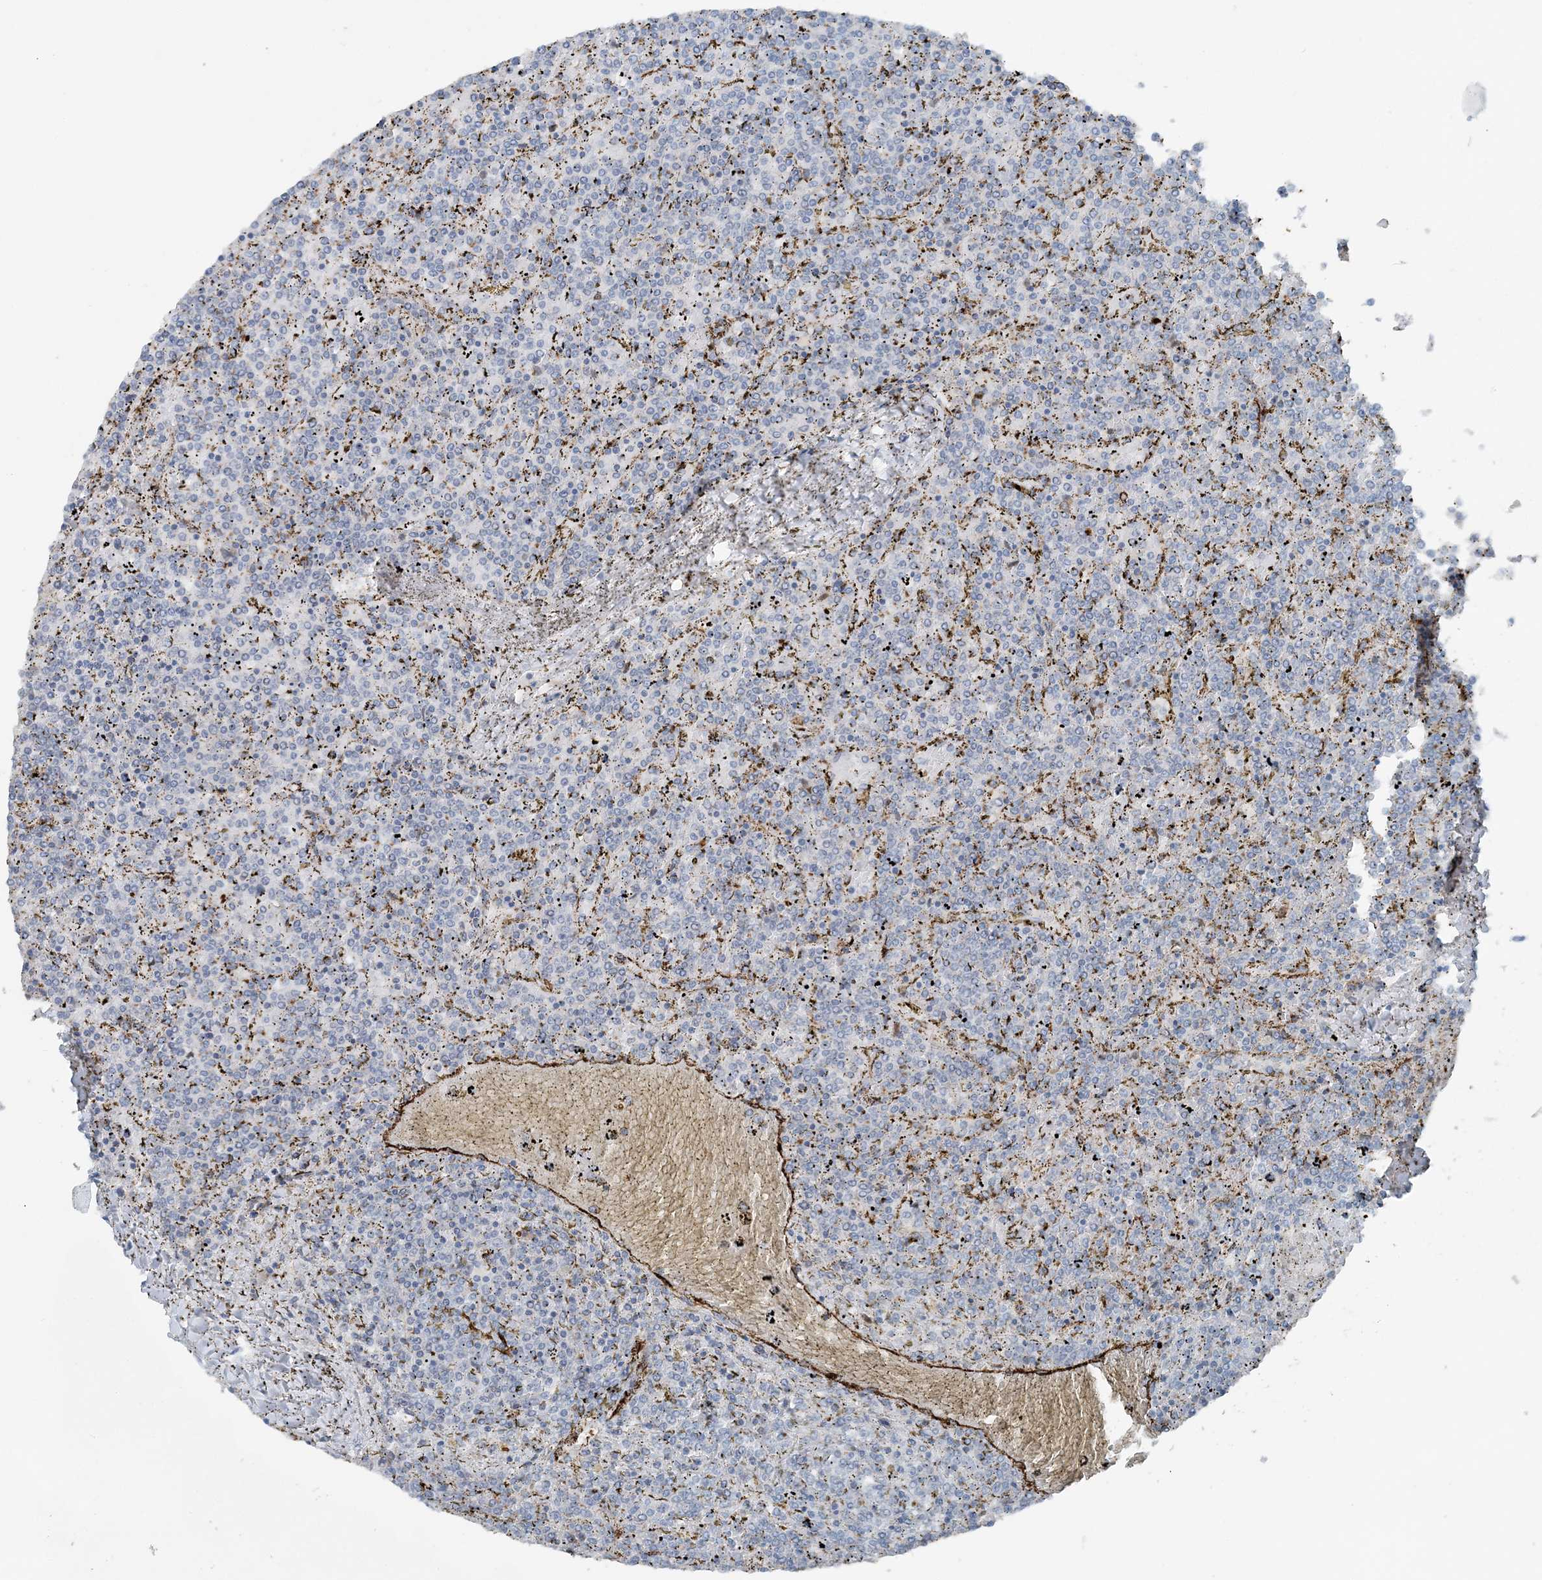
{"staining": {"intensity": "negative", "quantity": "none", "location": "none"}, "tissue": "lymphoma", "cell_type": "Tumor cells", "image_type": "cancer", "snomed": [{"axis": "morphology", "description": "Malignant lymphoma, non-Hodgkin's type, Low grade"}, {"axis": "topography", "description": "Spleen"}], "caption": "Immunohistochemistry image of human malignant lymphoma, non-Hodgkin's type (low-grade) stained for a protein (brown), which shows no staining in tumor cells. Nuclei are stained in blue.", "gene": "ELOVL7", "patient": {"sex": "female", "age": 19}}